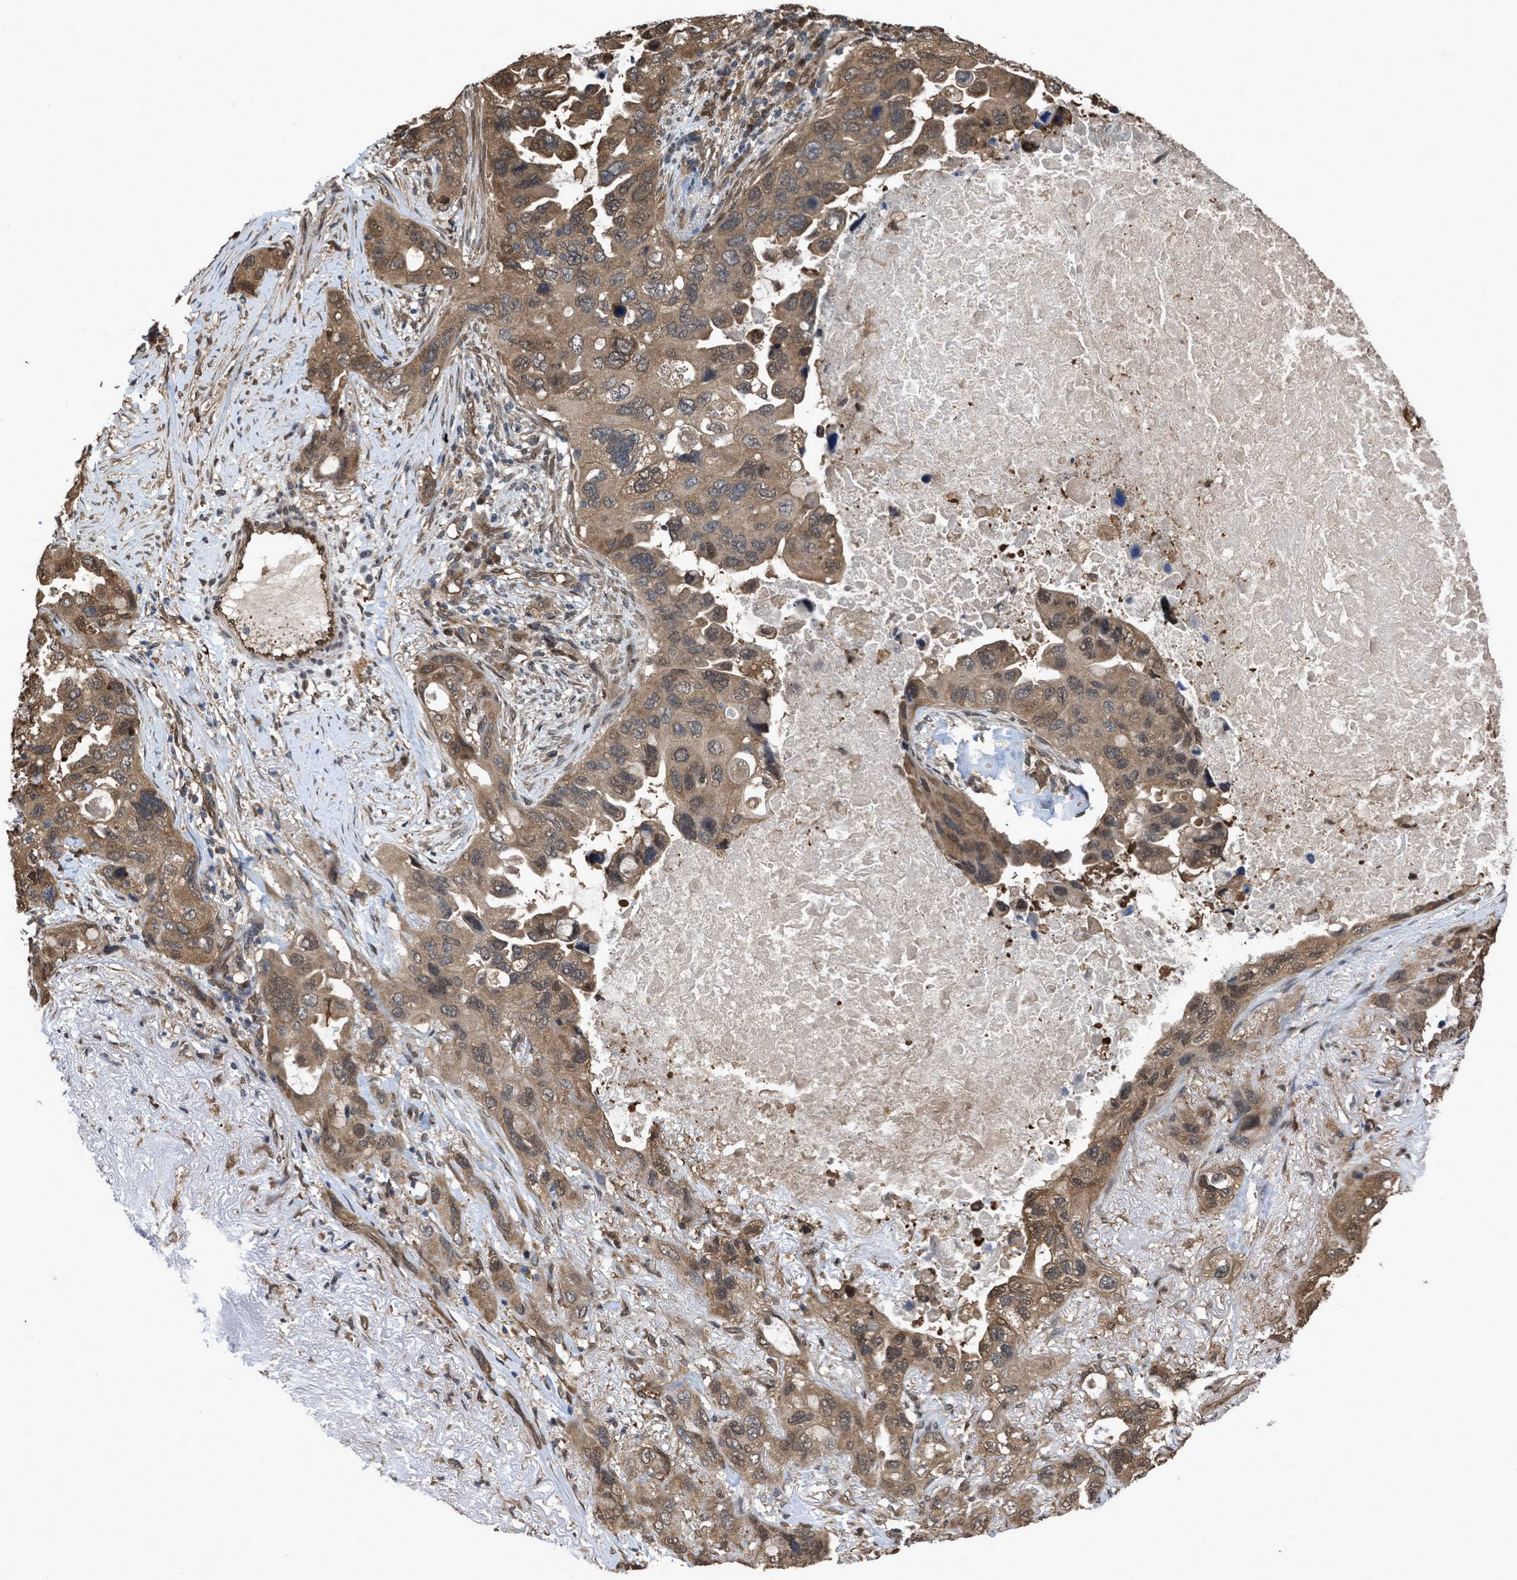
{"staining": {"intensity": "moderate", "quantity": ">75%", "location": "cytoplasmic/membranous,nuclear"}, "tissue": "lung cancer", "cell_type": "Tumor cells", "image_type": "cancer", "snomed": [{"axis": "morphology", "description": "Squamous cell carcinoma, NOS"}, {"axis": "topography", "description": "Lung"}], "caption": "This photomicrograph reveals lung cancer (squamous cell carcinoma) stained with IHC to label a protein in brown. The cytoplasmic/membranous and nuclear of tumor cells show moderate positivity for the protein. Nuclei are counter-stained blue.", "gene": "YWHAG", "patient": {"sex": "female", "age": 73}}